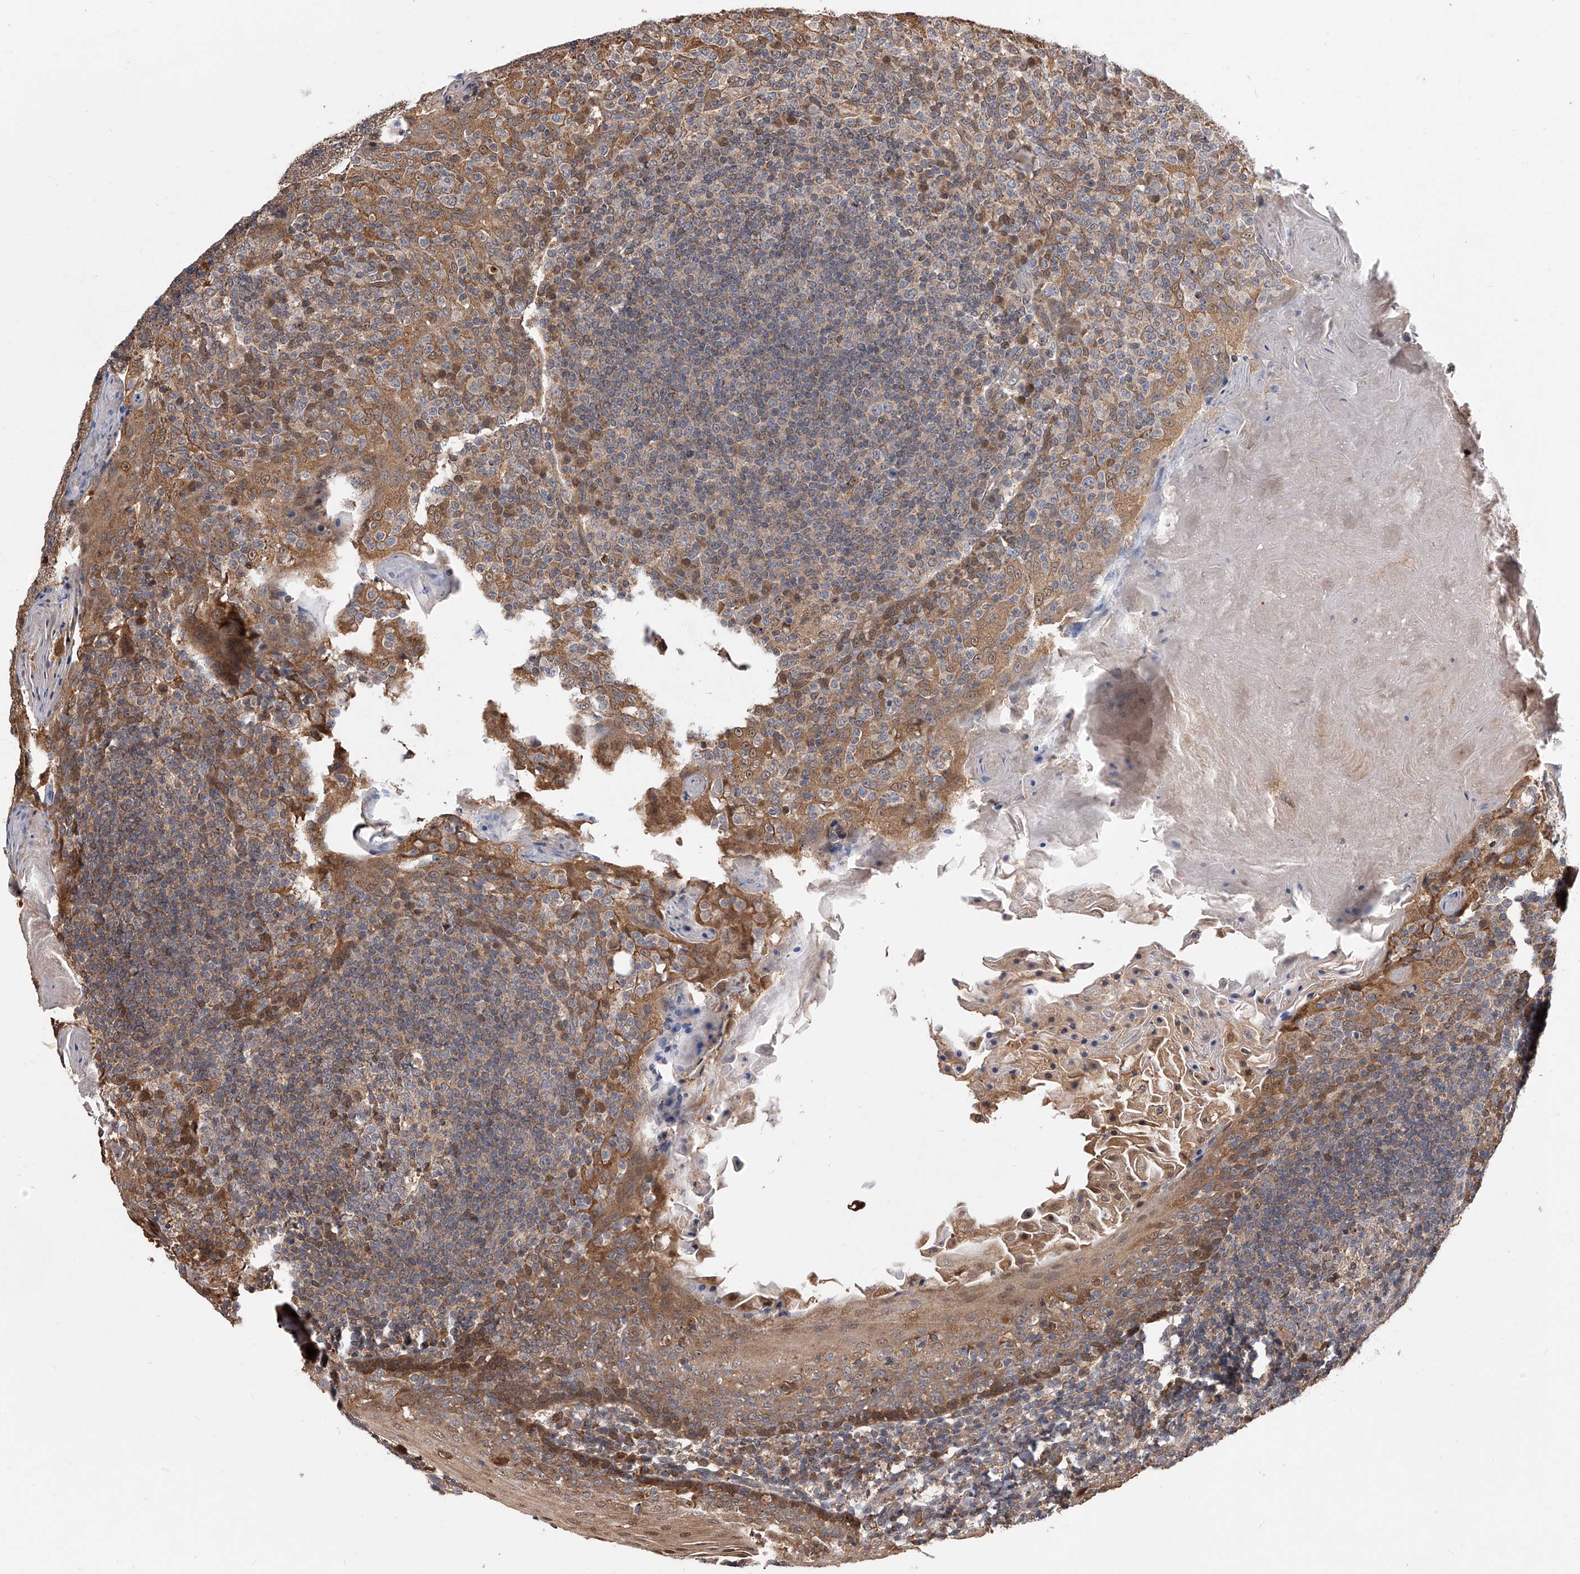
{"staining": {"intensity": "moderate", "quantity": "<25%", "location": "cytoplasmic/membranous"}, "tissue": "tonsil", "cell_type": "Germinal center cells", "image_type": "normal", "snomed": [{"axis": "morphology", "description": "Normal tissue, NOS"}, {"axis": "topography", "description": "Tonsil"}], "caption": "Immunohistochemistry (IHC) histopathology image of benign tonsil: human tonsil stained using immunohistochemistry demonstrates low levels of moderate protein expression localized specifically in the cytoplasmic/membranous of germinal center cells, appearing as a cytoplasmic/membranous brown color.", "gene": "GMDS", "patient": {"sex": "female", "age": 19}}